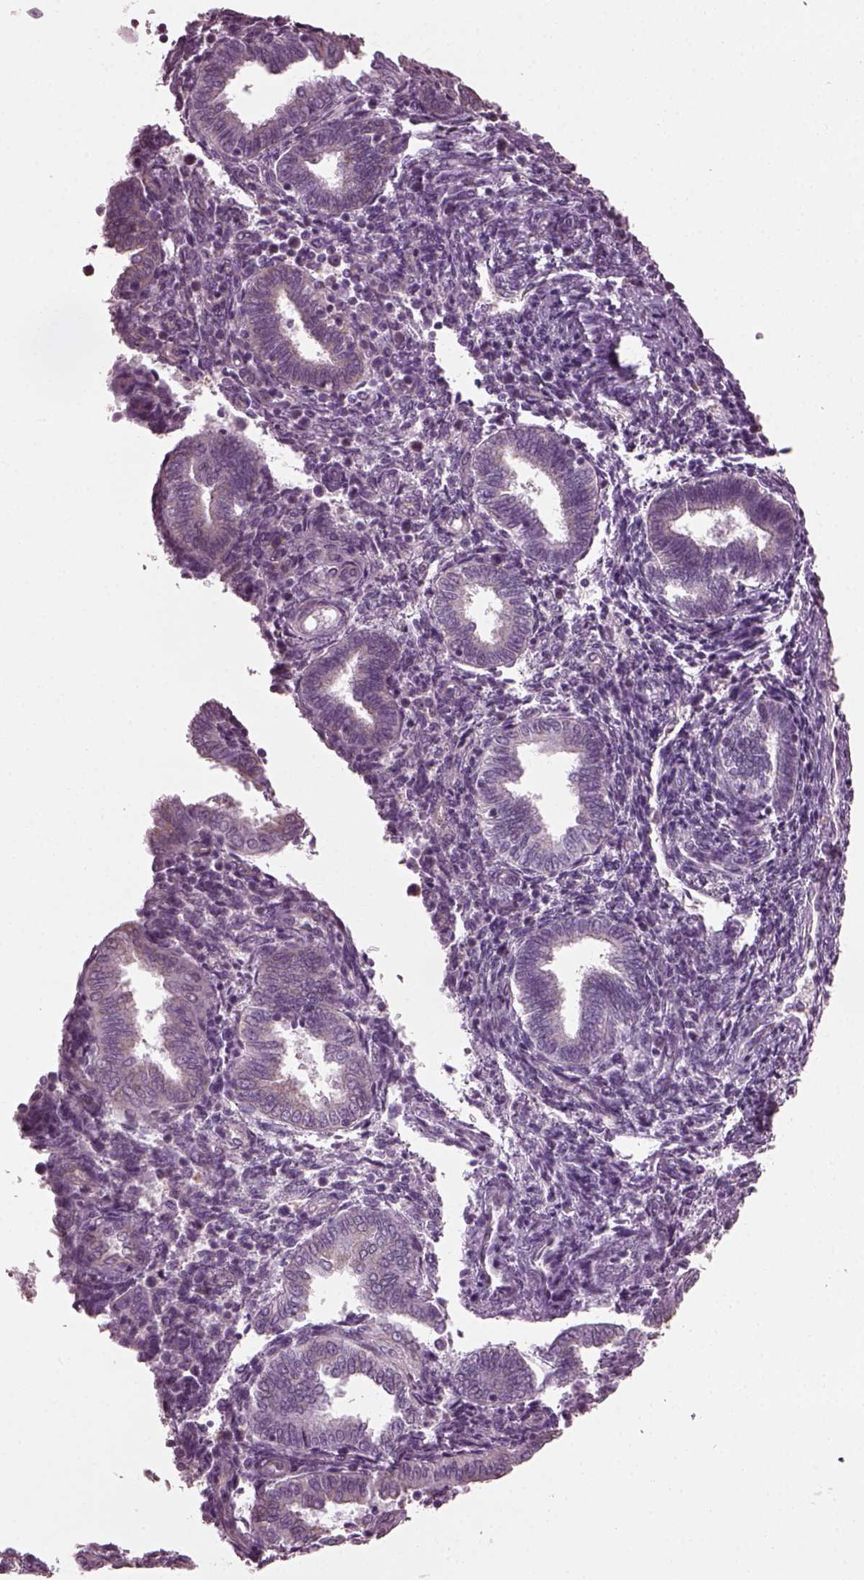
{"staining": {"intensity": "negative", "quantity": "none", "location": "none"}, "tissue": "endometrium", "cell_type": "Cells in endometrial stroma", "image_type": "normal", "snomed": [{"axis": "morphology", "description": "Normal tissue, NOS"}, {"axis": "topography", "description": "Endometrium"}], "caption": "IHC histopathology image of unremarkable endometrium: human endometrium stained with DAB (3,3'-diaminobenzidine) demonstrates no significant protein staining in cells in endometrial stroma. Nuclei are stained in blue.", "gene": "CABP5", "patient": {"sex": "female", "age": 42}}